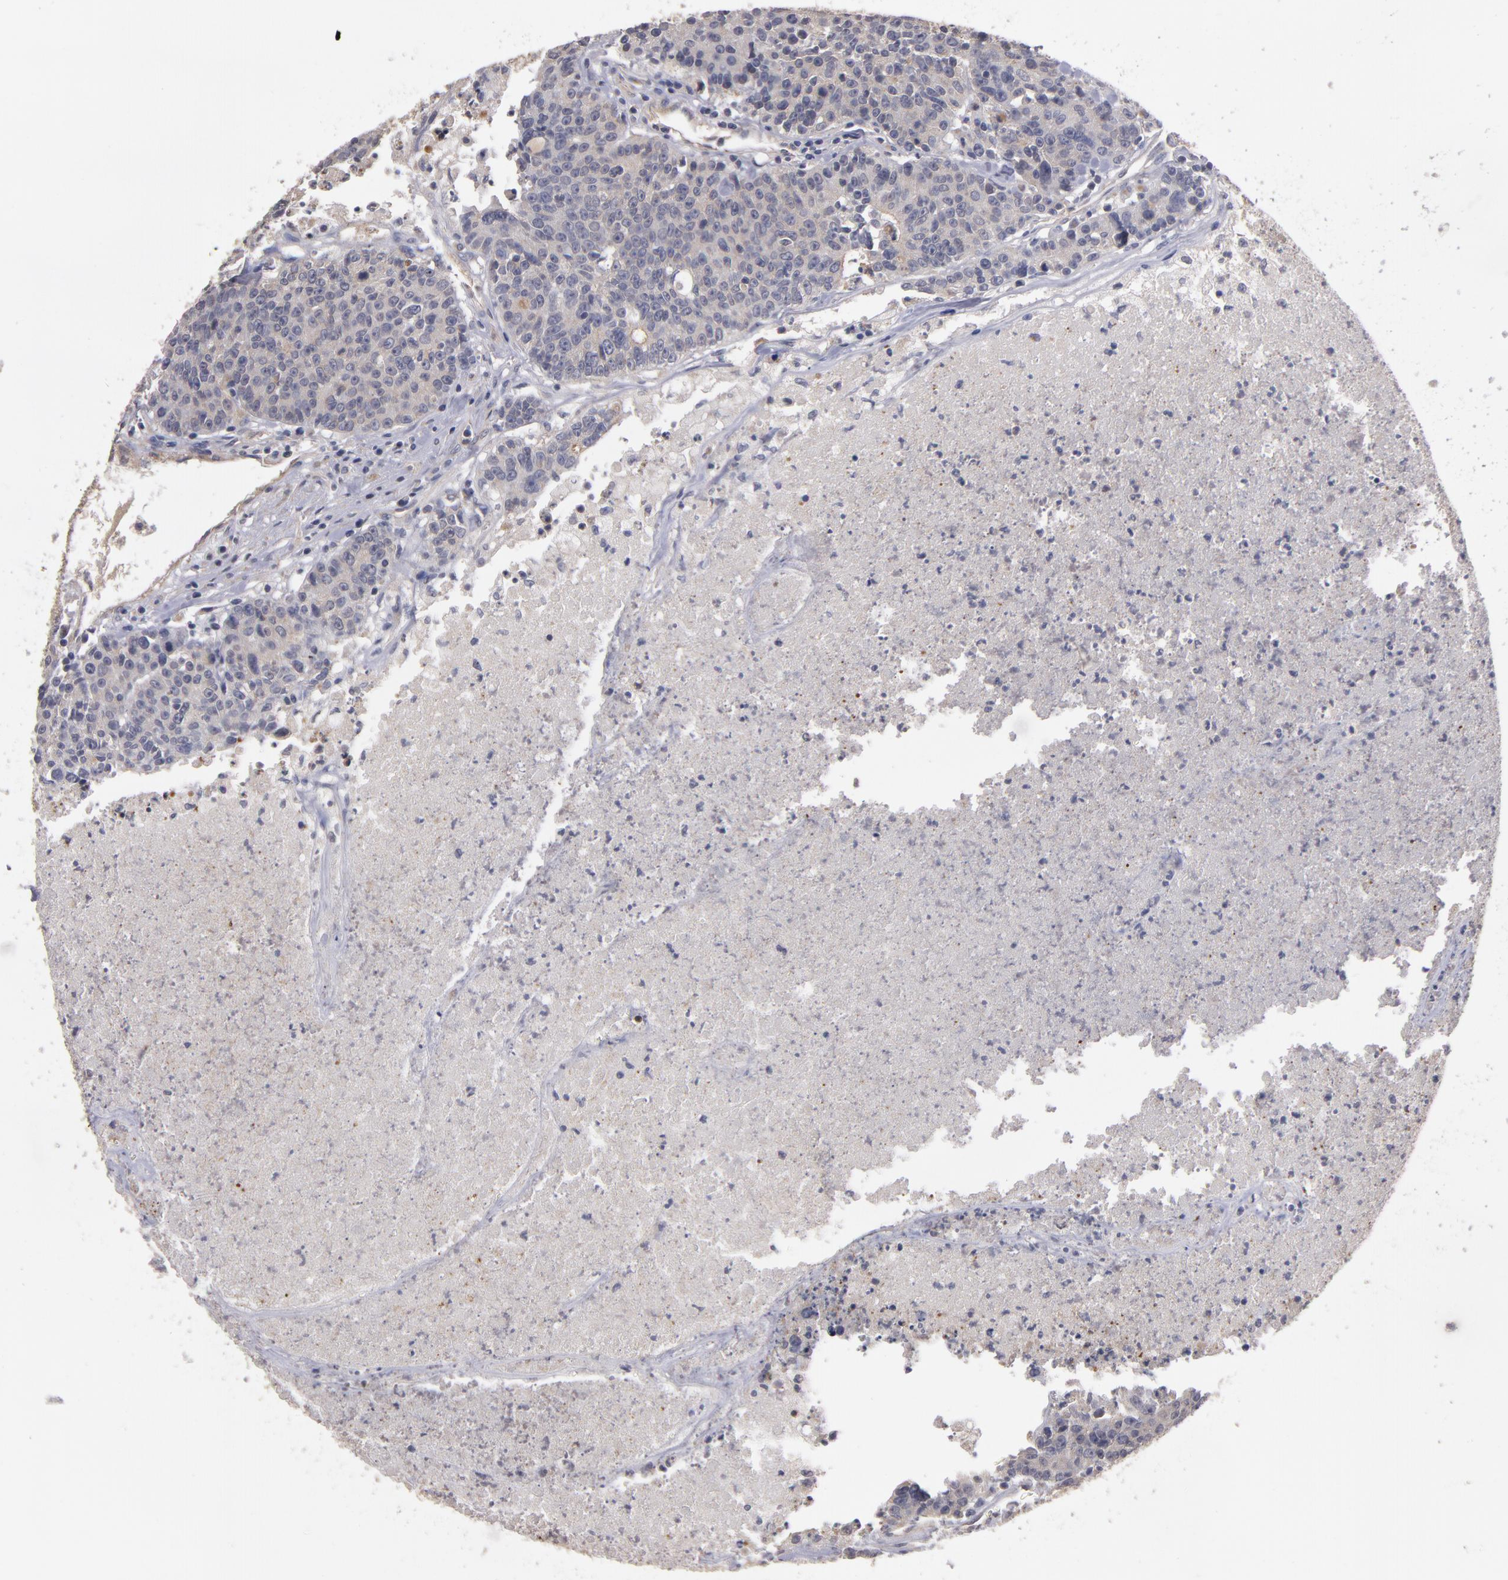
{"staining": {"intensity": "weak", "quantity": ">75%", "location": "cytoplasmic/membranous"}, "tissue": "colorectal cancer", "cell_type": "Tumor cells", "image_type": "cancer", "snomed": [{"axis": "morphology", "description": "Adenocarcinoma, NOS"}, {"axis": "topography", "description": "Colon"}], "caption": "Immunohistochemistry (IHC) staining of colorectal adenocarcinoma, which shows low levels of weak cytoplasmic/membranous expression in about >75% of tumor cells indicating weak cytoplasmic/membranous protein staining. The staining was performed using DAB (3,3'-diaminobenzidine) (brown) for protein detection and nuclei were counterstained in hematoxylin (blue).", "gene": "CTSO", "patient": {"sex": "female", "age": 53}}